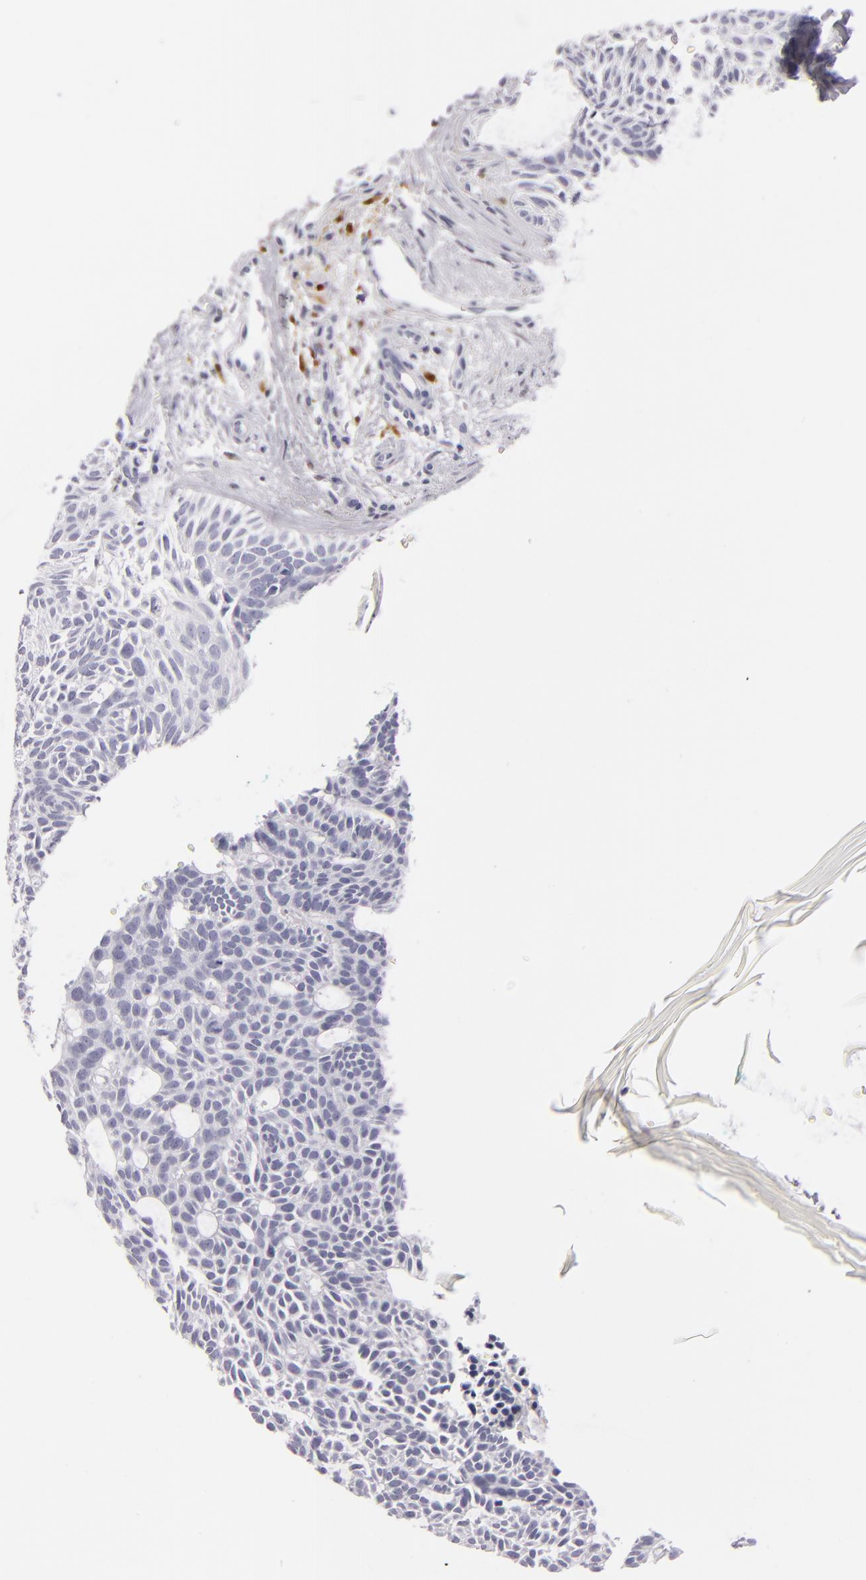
{"staining": {"intensity": "negative", "quantity": "none", "location": "none"}, "tissue": "skin cancer", "cell_type": "Tumor cells", "image_type": "cancer", "snomed": [{"axis": "morphology", "description": "Basal cell carcinoma"}, {"axis": "topography", "description": "Skin"}], "caption": "Immunohistochemistry image of human basal cell carcinoma (skin) stained for a protein (brown), which reveals no staining in tumor cells.", "gene": "F13A1", "patient": {"sex": "male", "age": 75}}